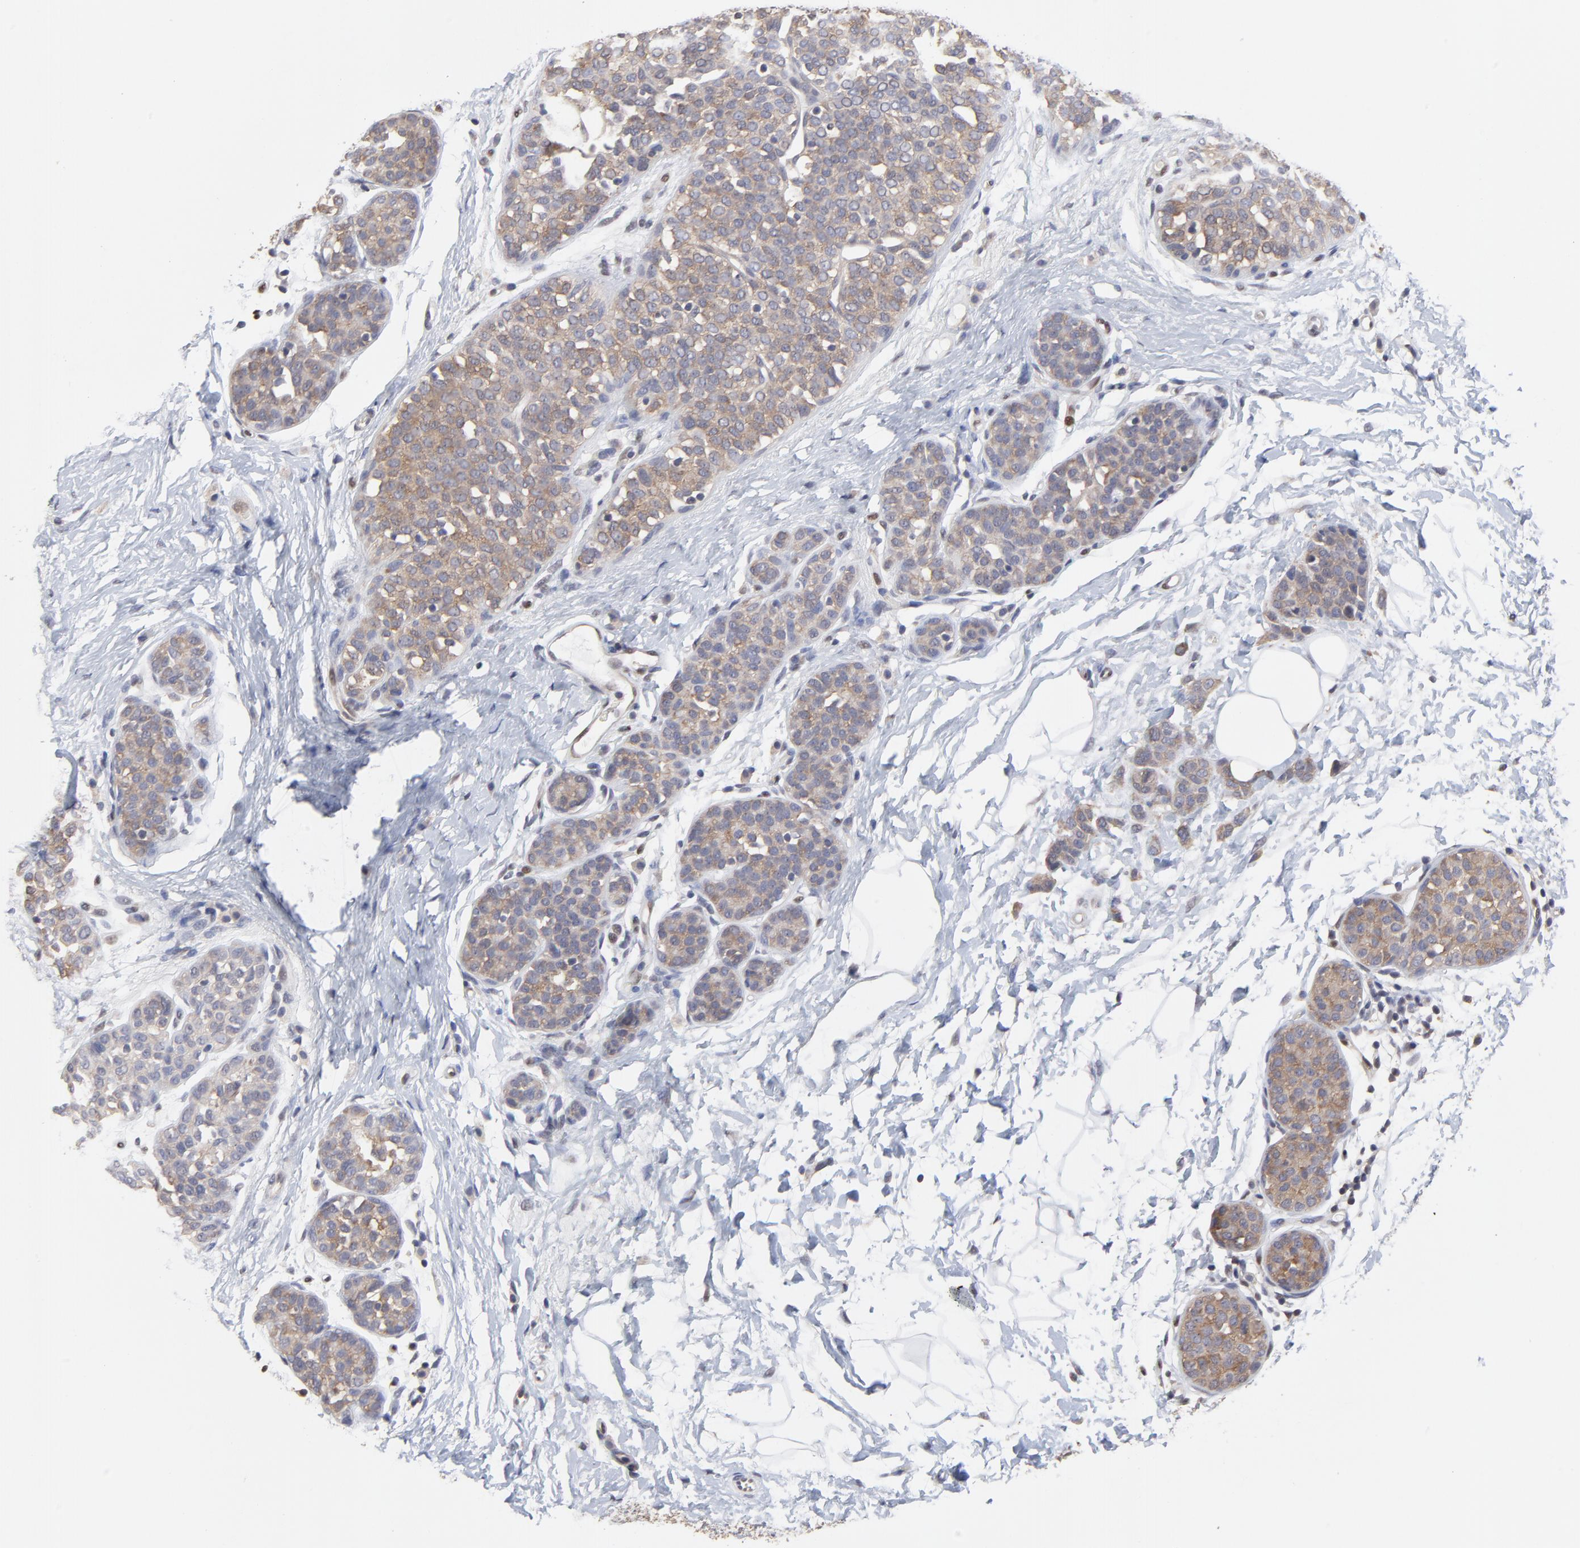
{"staining": {"intensity": "moderate", "quantity": ">75%", "location": "cytoplasmic/membranous"}, "tissue": "breast cancer", "cell_type": "Tumor cells", "image_type": "cancer", "snomed": [{"axis": "morphology", "description": "Lobular carcinoma, in situ"}, {"axis": "morphology", "description": "Lobular carcinoma"}, {"axis": "topography", "description": "Breast"}], "caption": "Immunohistochemical staining of breast cancer (lobular carcinoma in situ) shows moderate cytoplasmic/membranous protein expression in approximately >75% of tumor cells.", "gene": "CCT2", "patient": {"sex": "female", "age": 41}}